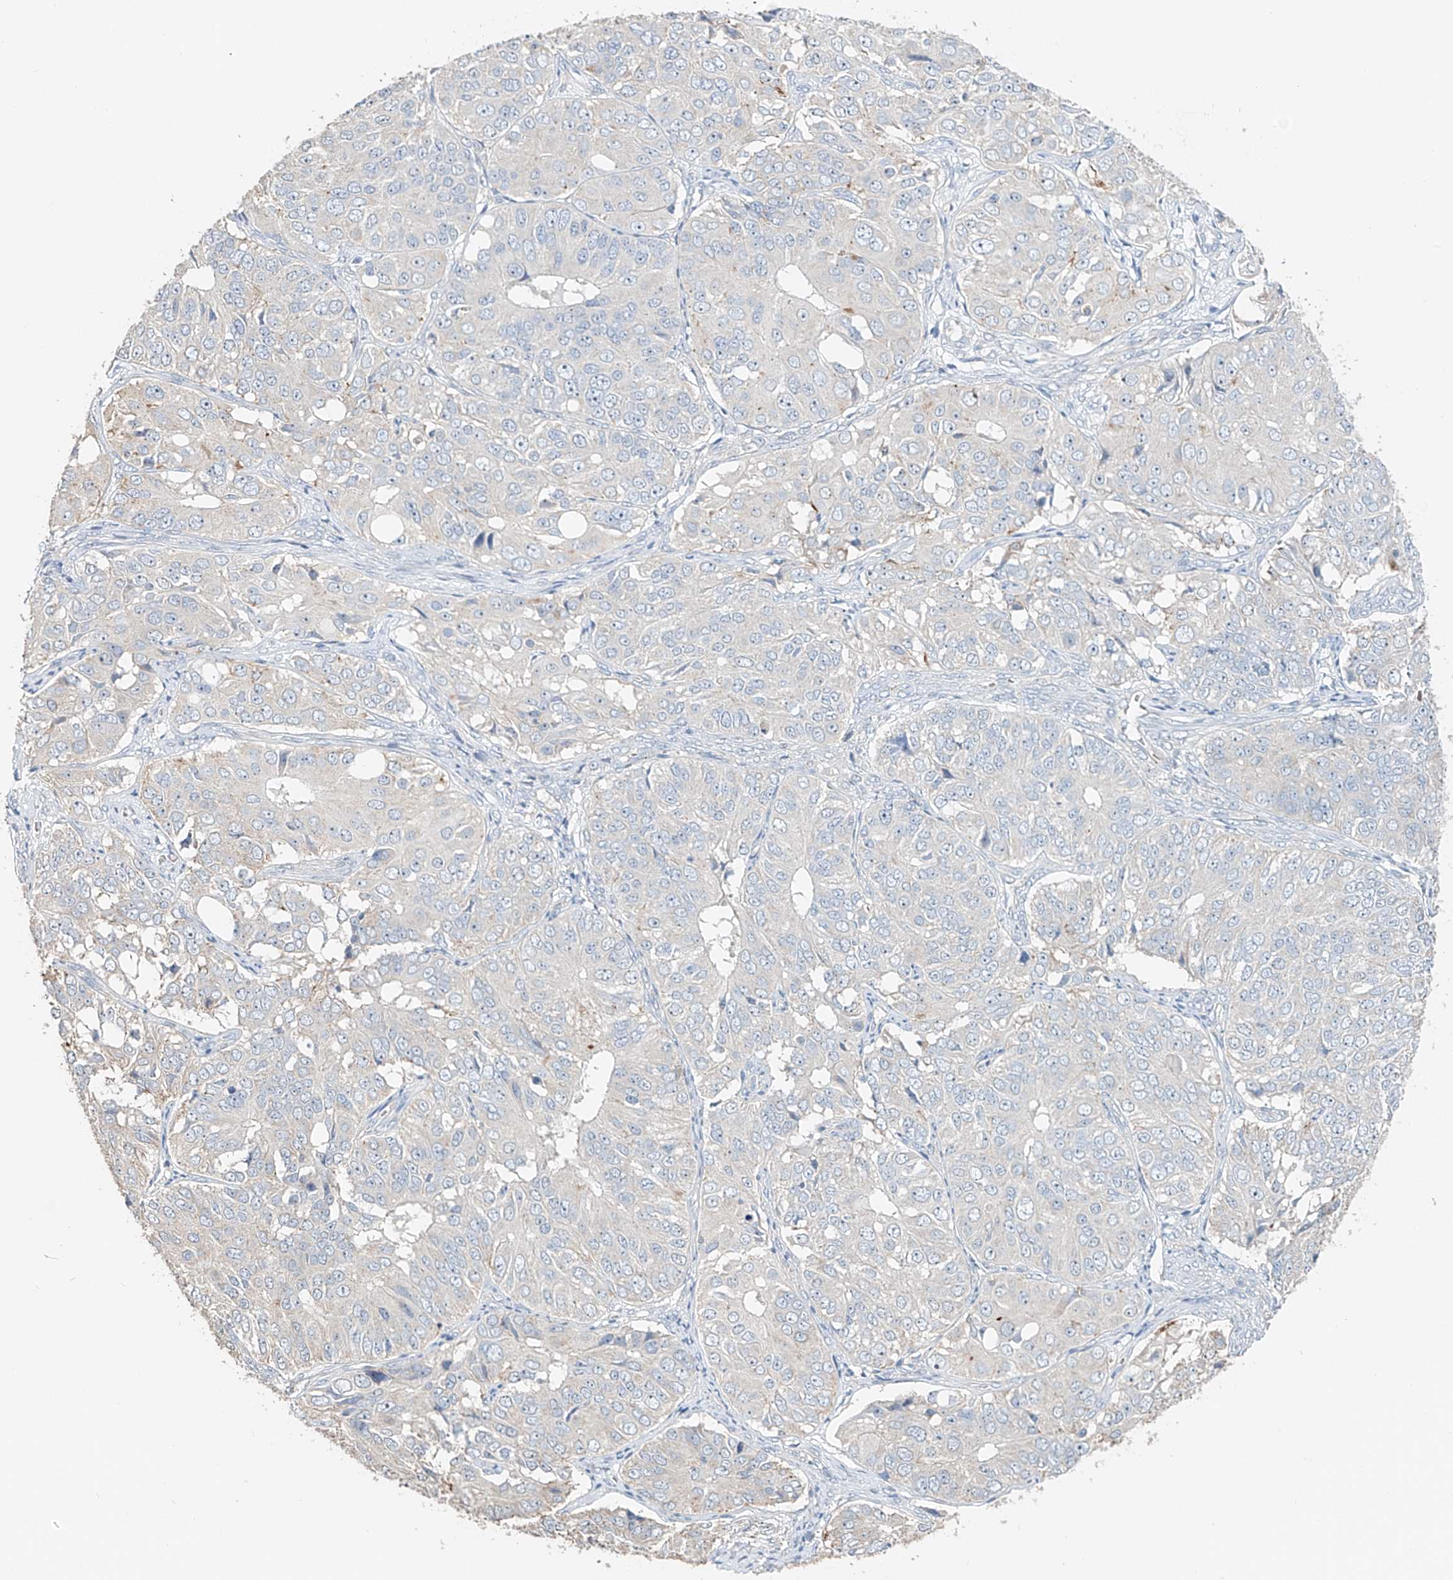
{"staining": {"intensity": "negative", "quantity": "none", "location": "none"}, "tissue": "ovarian cancer", "cell_type": "Tumor cells", "image_type": "cancer", "snomed": [{"axis": "morphology", "description": "Carcinoma, endometroid"}, {"axis": "topography", "description": "Ovary"}], "caption": "Image shows no protein positivity in tumor cells of ovarian cancer tissue.", "gene": "TRIM47", "patient": {"sex": "female", "age": 51}}